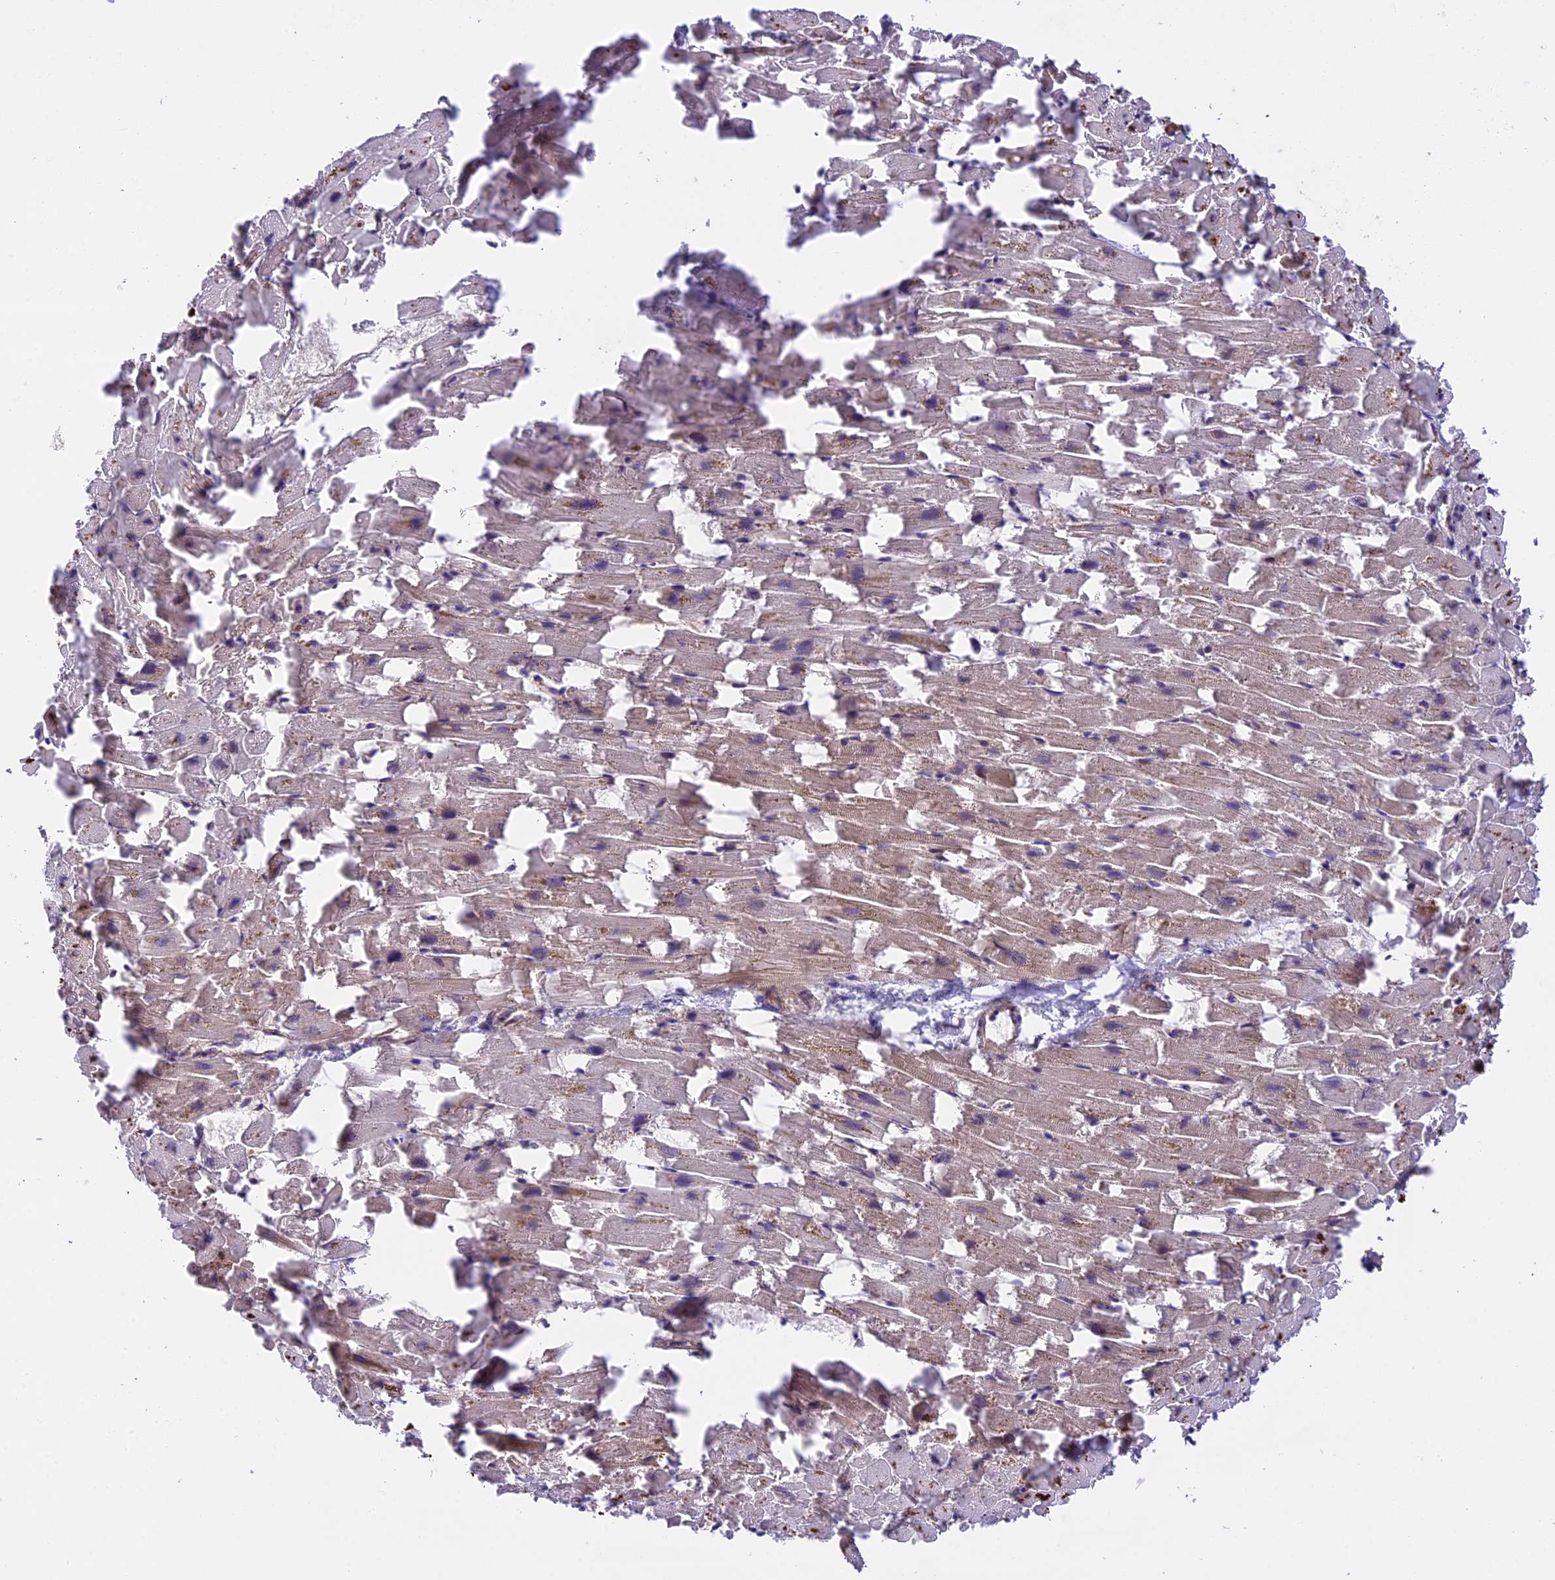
{"staining": {"intensity": "weak", "quantity": "25%-75%", "location": "cytoplasmic/membranous"}, "tissue": "heart muscle", "cell_type": "Cardiomyocytes", "image_type": "normal", "snomed": [{"axis": "morphology", "description": "Normal tissue, NOS"}, {"axis": "topography", "description": "Heart"}], "caption": "Immunohistochemical staining of normal human heart muscle demonstrates 25%-75% levels of weak cytoplasmic/membranous protein positivity in approximately 25%-75% of cardiomyocytes.", "gene": "SETD6", "patient": {"sex": "female", "age": 64}}